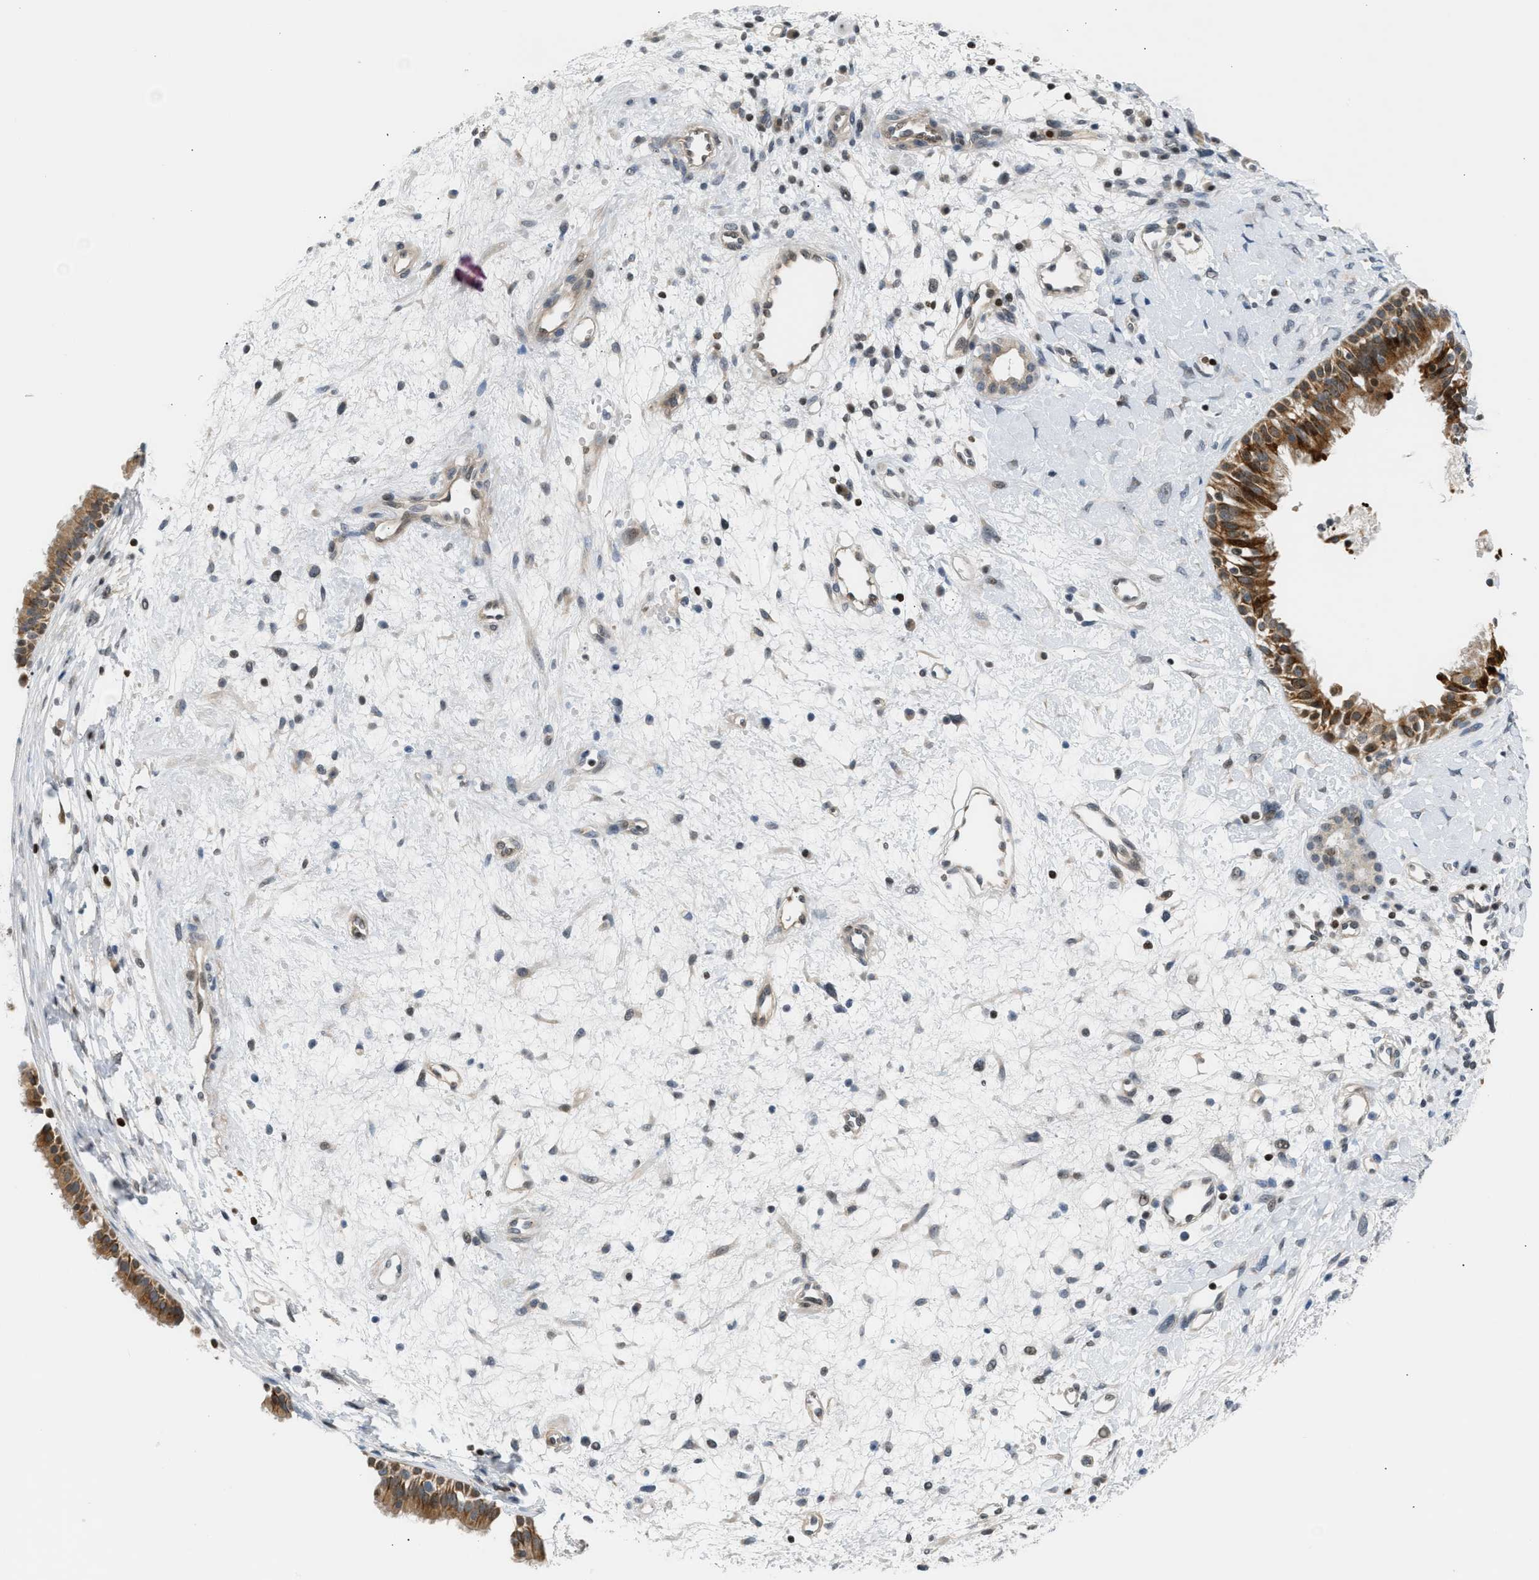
{"staining": {"intensity": "moderate", "quantity": ">75%", "location": "cytoplasmic/membranous"}, "tissue": "nasopharynx", "cell_type": "Respiratory epithelial cells", "image_type": "normal", "snomed": [{"axis": "morphology", "description": "Normal tissue, NOS"}, {"axis": "topography", "description": "Nasopharynx"}], "caption": "Immunohistochemical staining of normal human nasopharynx reveals >75% levels of moderate cytoplasmic/membranous protein staining in about >75% of respiratory epithelial cells. (DAB IHC with brightfield microscopy, high magnification).", "gene": "NPS", "patient": {"sex": "male", "age": 22}}